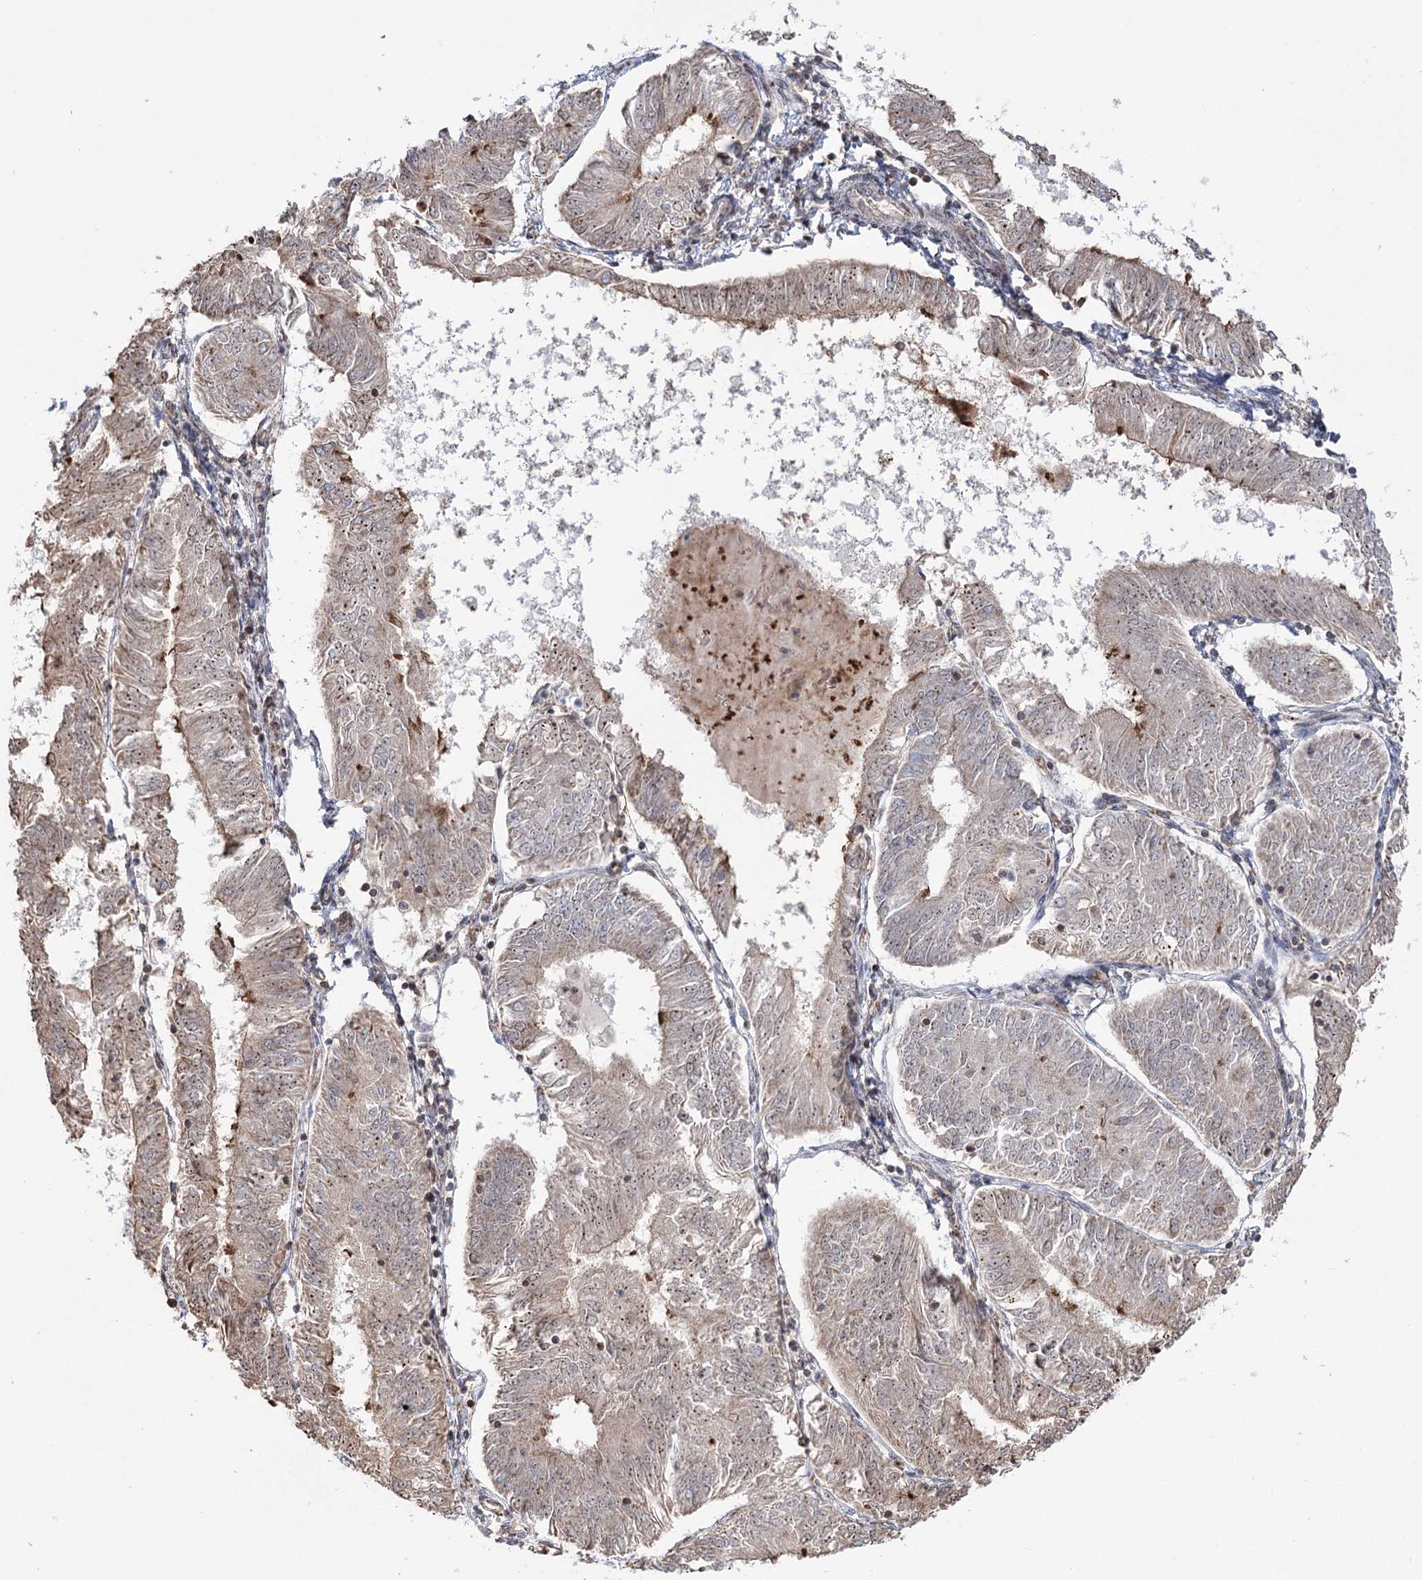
{"staining": {"intensity": "weak", "quantity": "25%-75%", "location": "cytoplasmic/membranous,nuclear"}, "tissue": "endometrial cancer", "cell_type": "Tumor cells", "image_type": "cancer", "snomed": [{"axis": "morphology", "description": "Adenocarcinoma, NOS"}, {"axis": "topography", "description": "Endometrium"}], "caption": "High-power microscopy captured an immunohistochemistry histopathology image of endometrial adenocarcinoma, revealing weak cytoplasmic/membranous and nuclear staining in approximately 25%-75% of tumor cells.", "gene": "STEEP1", "patient": {"sex": "female", "age": 58}}